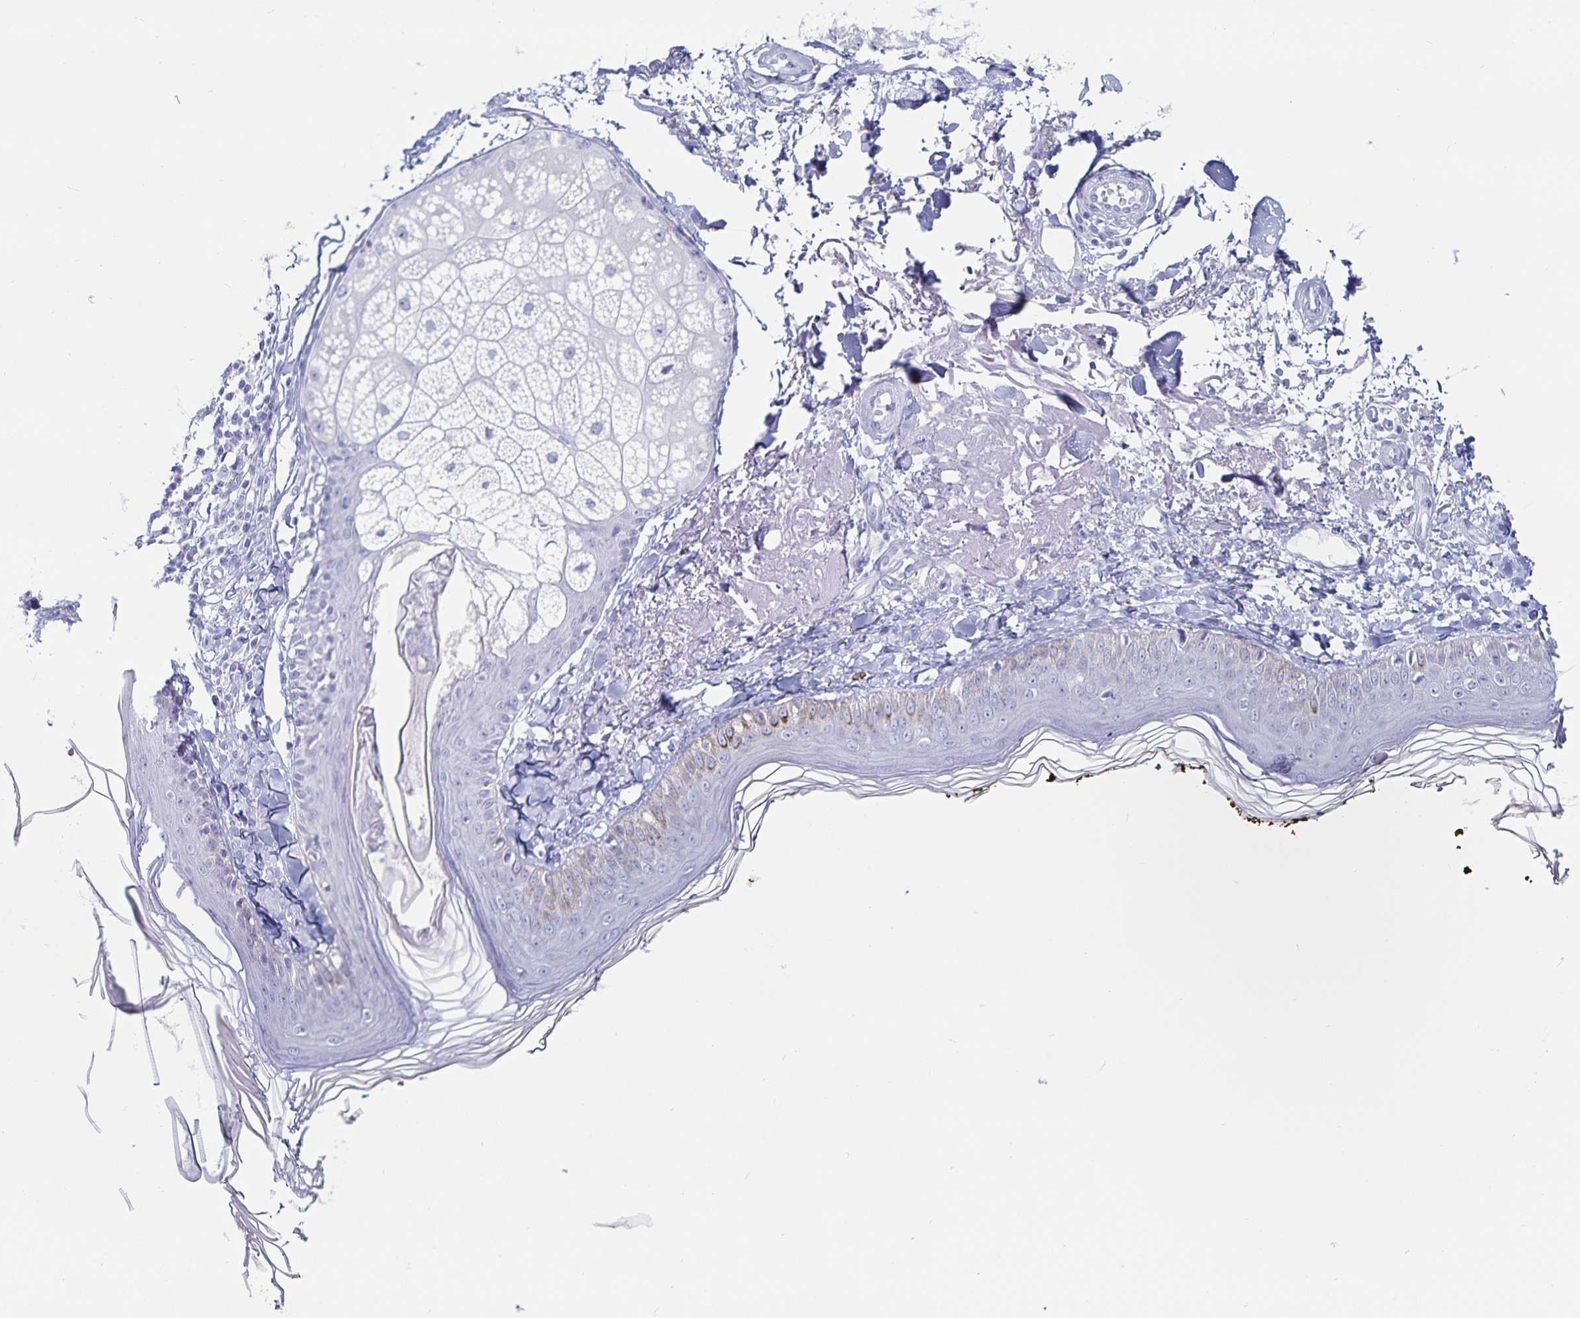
{"staining": {"intensity": "negative", "quantity": "none", "location": "none"}, "tissue": "skin", "cell_type": "Fibroblasts", "image_type": "normal", "snomed": [{"axis": "morphology", "description": "Normal tissue, NOS"}, {"axis": "topography", "description": "Skin"}], "caption": "Immunohistochemistry image of normal skin: skin stained with DAB (3,3'-diaminobenzidine) displays no significant protein expression in fibroblasts. Nuclei are stained in blue.", "gene": "C19orf73", "patient": {"sex": "male", "age": 76}}